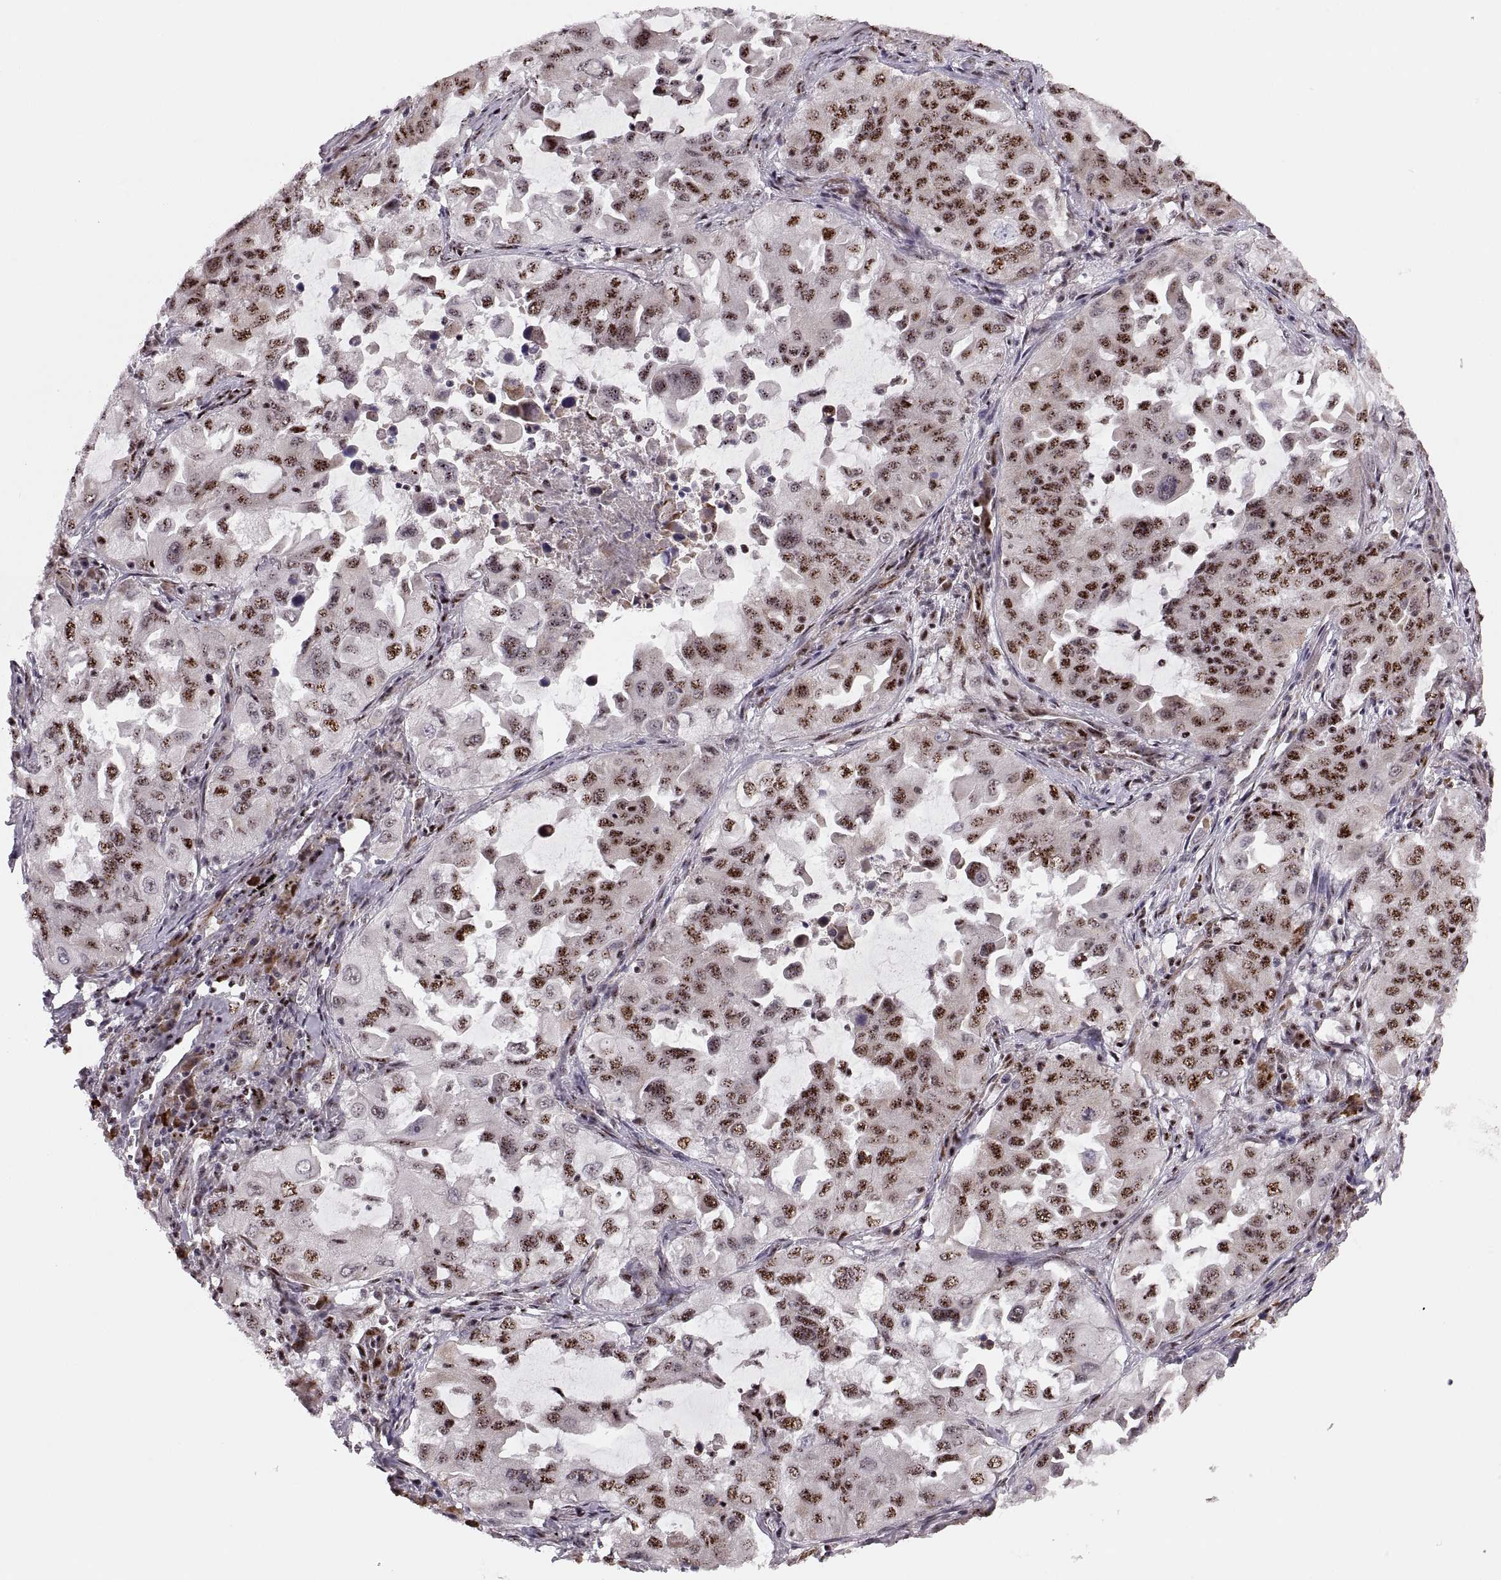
{"staining": {"intensity": "moderate", "quantity": ">75%", "location": "nuclear"}, "tissue": "lung cancer", "cell_type": "Tumor cells", "image_type": "cancer", "snomed": [{"axis": "morphology", "description": "Adenocarcinoma, NOS"}, {"axis": "topography", "description": "Lung"}], "caption": "A photomicrograph of human lung adenocarcinoma stained for a protein shows moderate nuclear brown staining in tumor cells.", "gene": "ZCCHC17", "patient": {"sex": "female", "age": 61}}